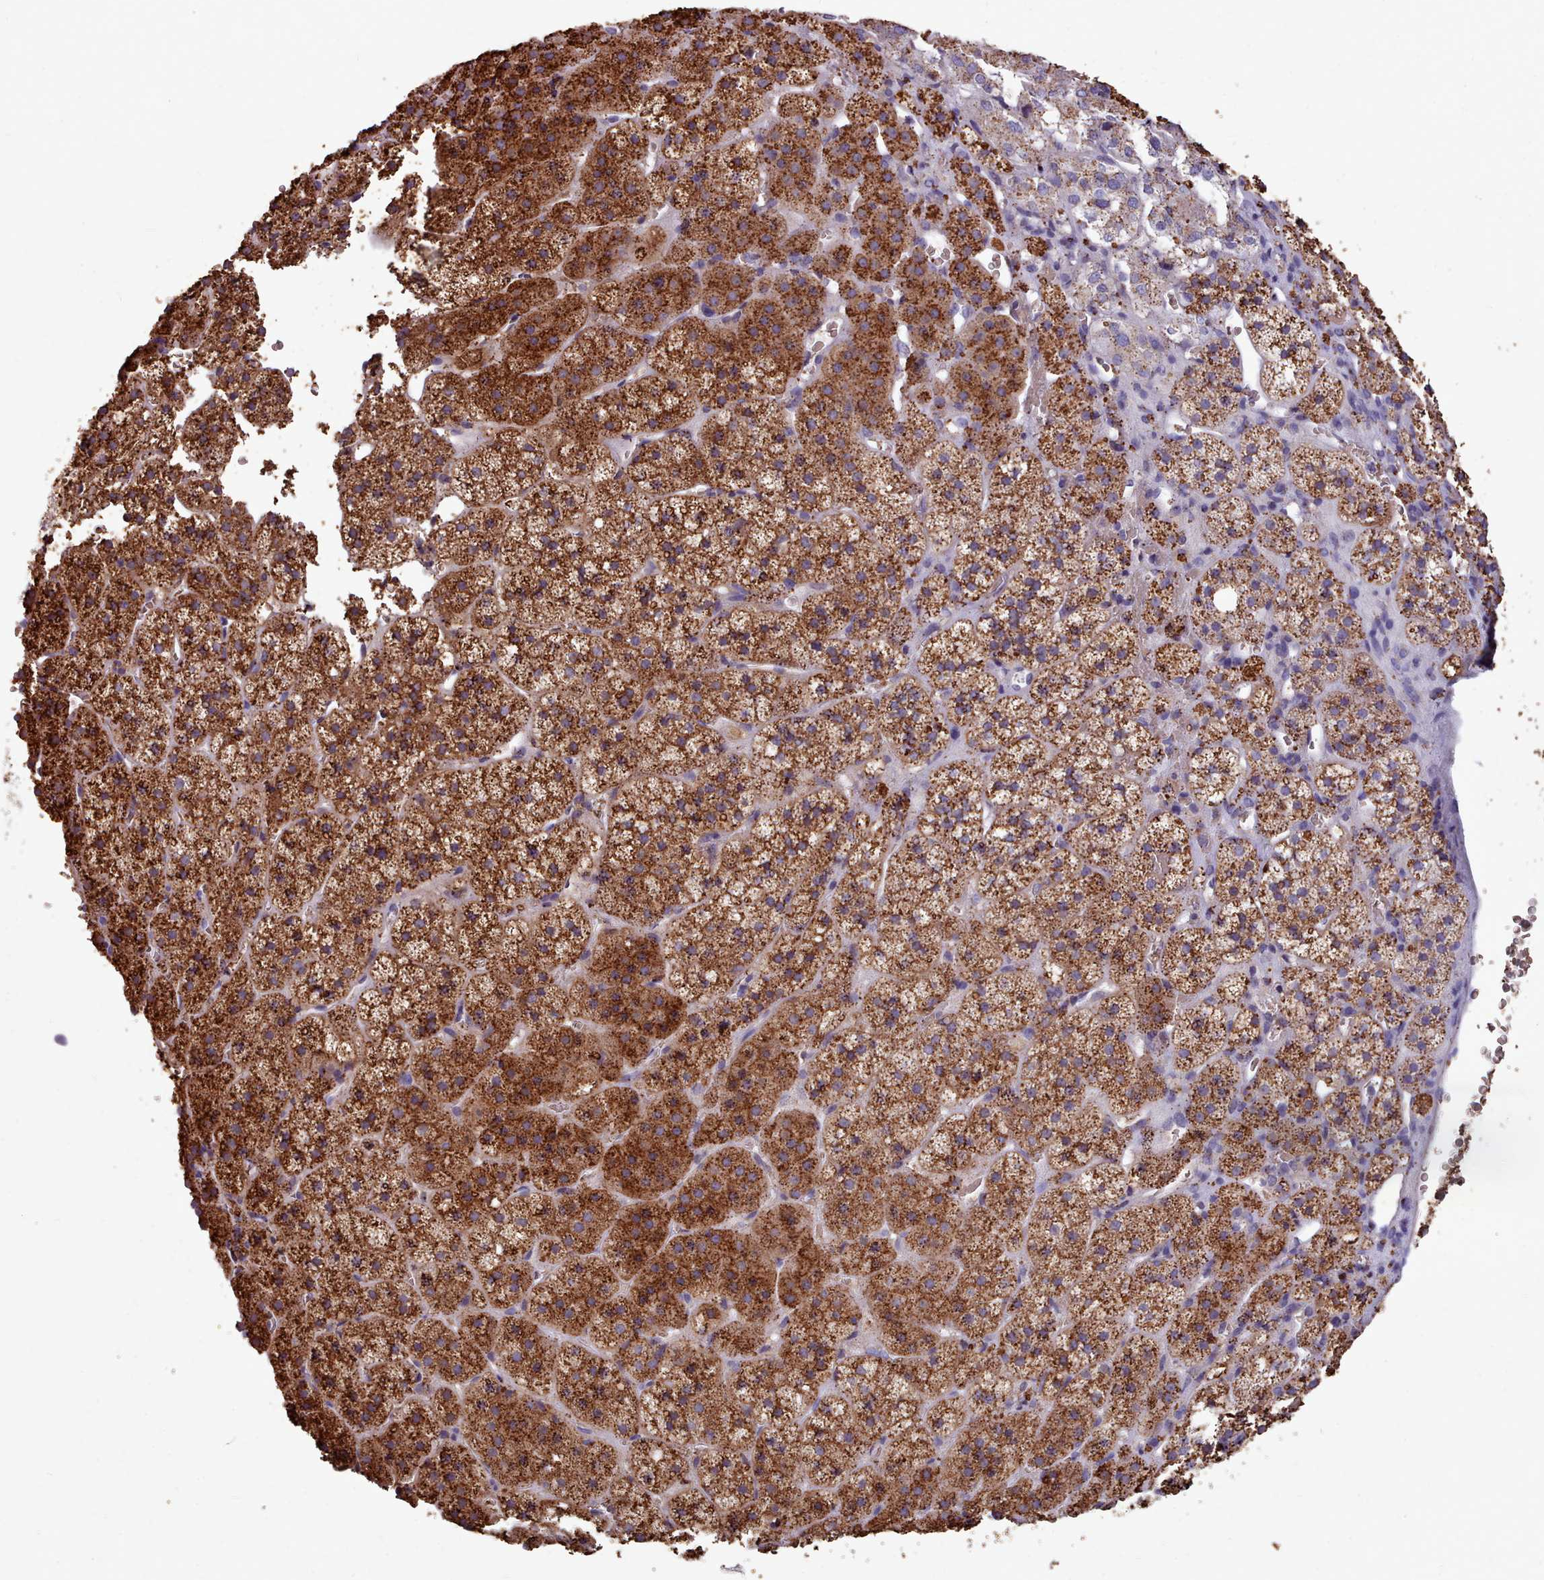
{"staining": {"intensity": "strong", "quantity": ">75%", "location": "cytoplasmic/membranous"}, "tissue": "adrenal gland", "cell_type": "Glandular cells", "image_type": "normal", "snomed": [{"axis": "morphology", "description": "Normal tissue, NOS"}, {"axis": "topography", "description": "Adrenal gland"}], "caption": "Brown immunohistochemical staining in normal adrenal gland reveals strong cytoplasmic/membranous staining in about >75% of glandular cells. The staining is performed using DAB brown chromogen to label protein expression. The nuclei are counter-stained blue using hematoxylin.", "gene": "PACSIN3", "patient": {"sex": "female", "age": 44}}